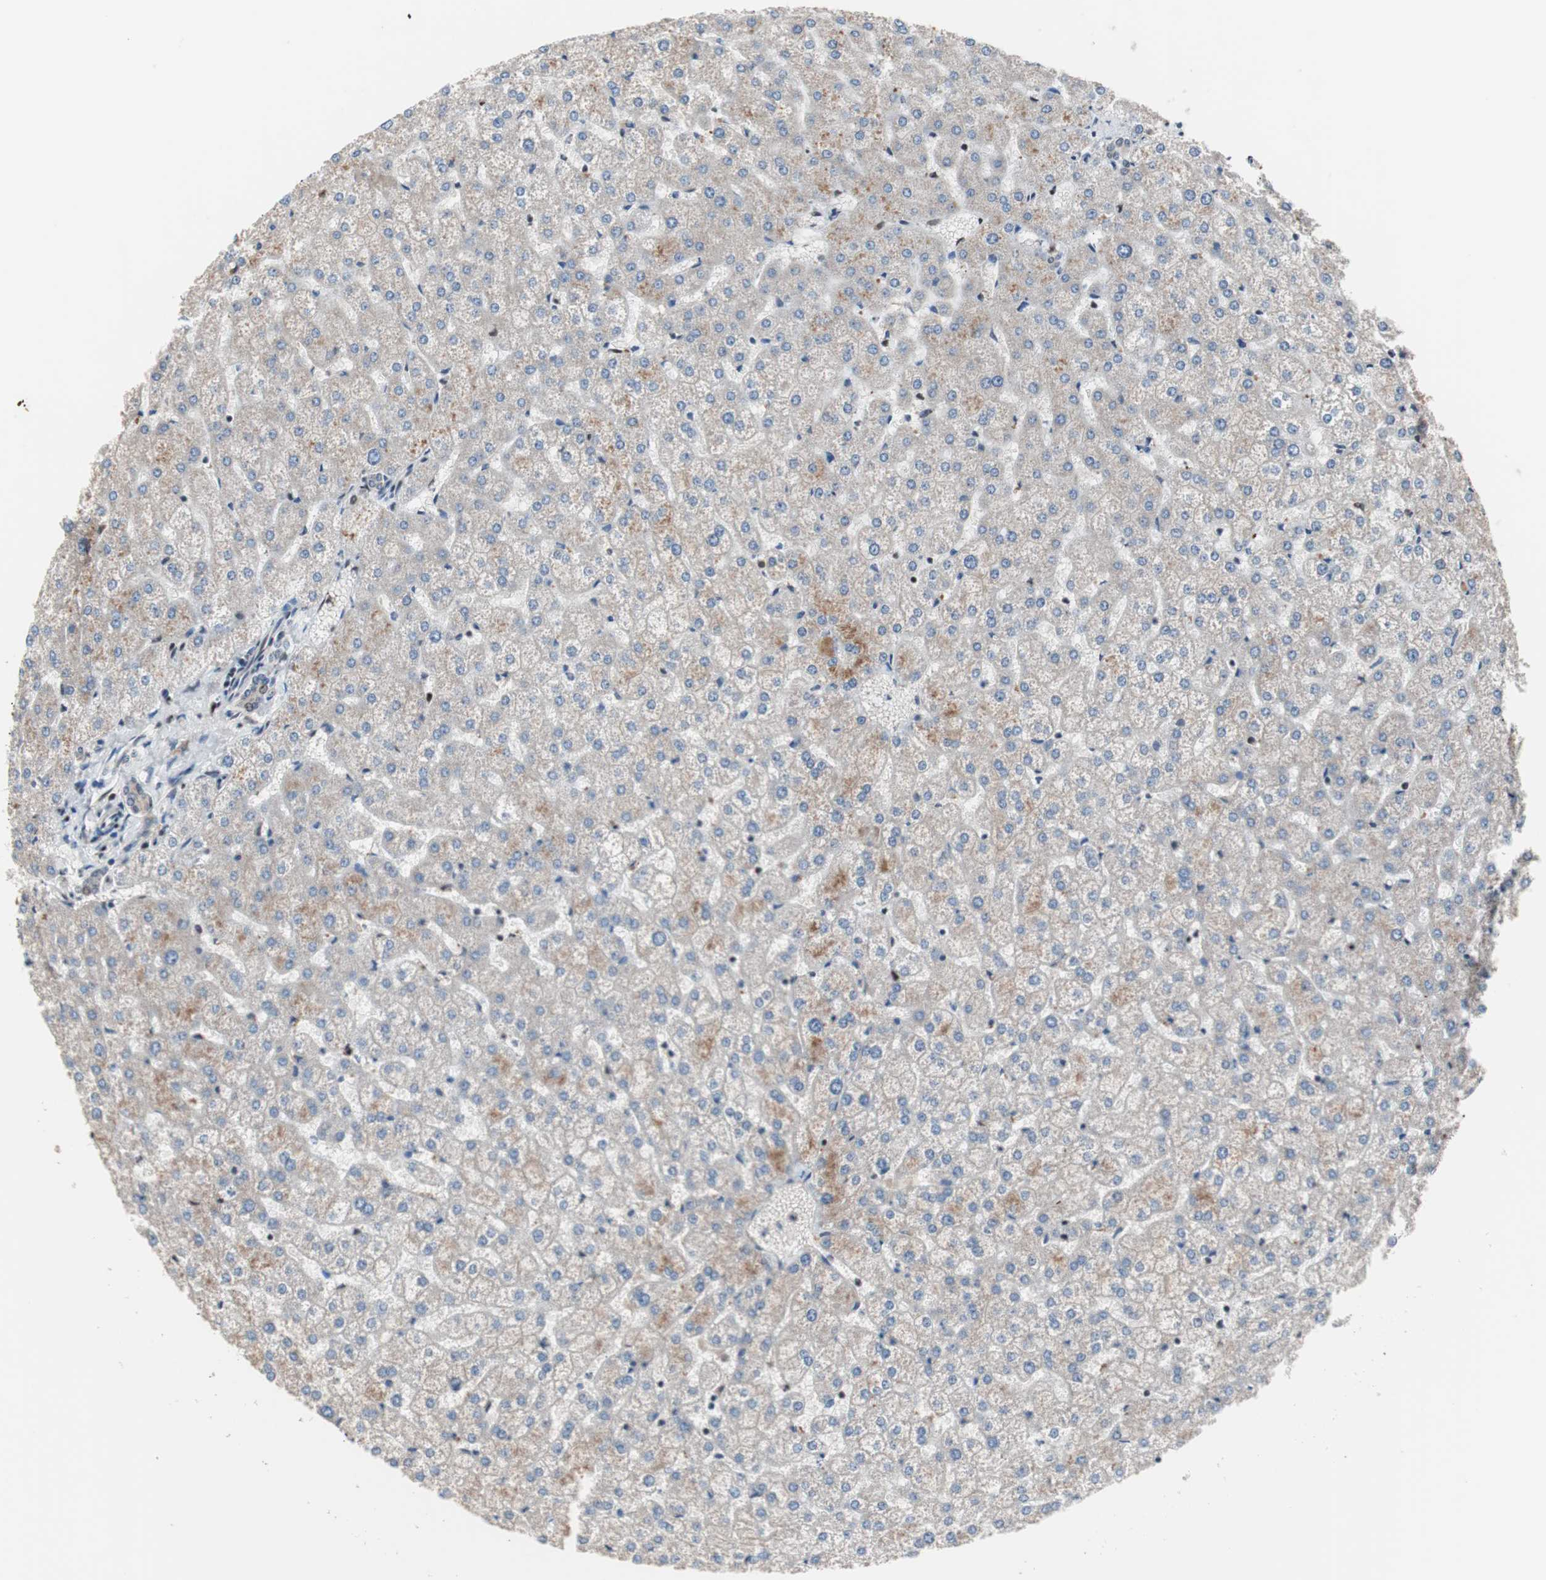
{"staining": {"intensity": "moderate", "quantity": "25%-75%", "location": "cytoplasmic/membranous,nuclear"}, "tissue": "liver", "cell_type": "Cholangiocytes", "image_type": "normal", "snomed": [{"axis": "morphology", "description": "Normal tissue, NOS"}, {"axis": "topography", "description": "Liver"}], "caption": "Normal liver was stained to show a protein in brown. There is medium levels of moderate cytoplasmic/membranous,nuclear staining in approximately 25%-75% of cholangiocytes. (DAB IHC, brown staining for protein, blue staining for nuclei).", "gene": "POGZ", "patient": {"sex": "female", "age": 32}}